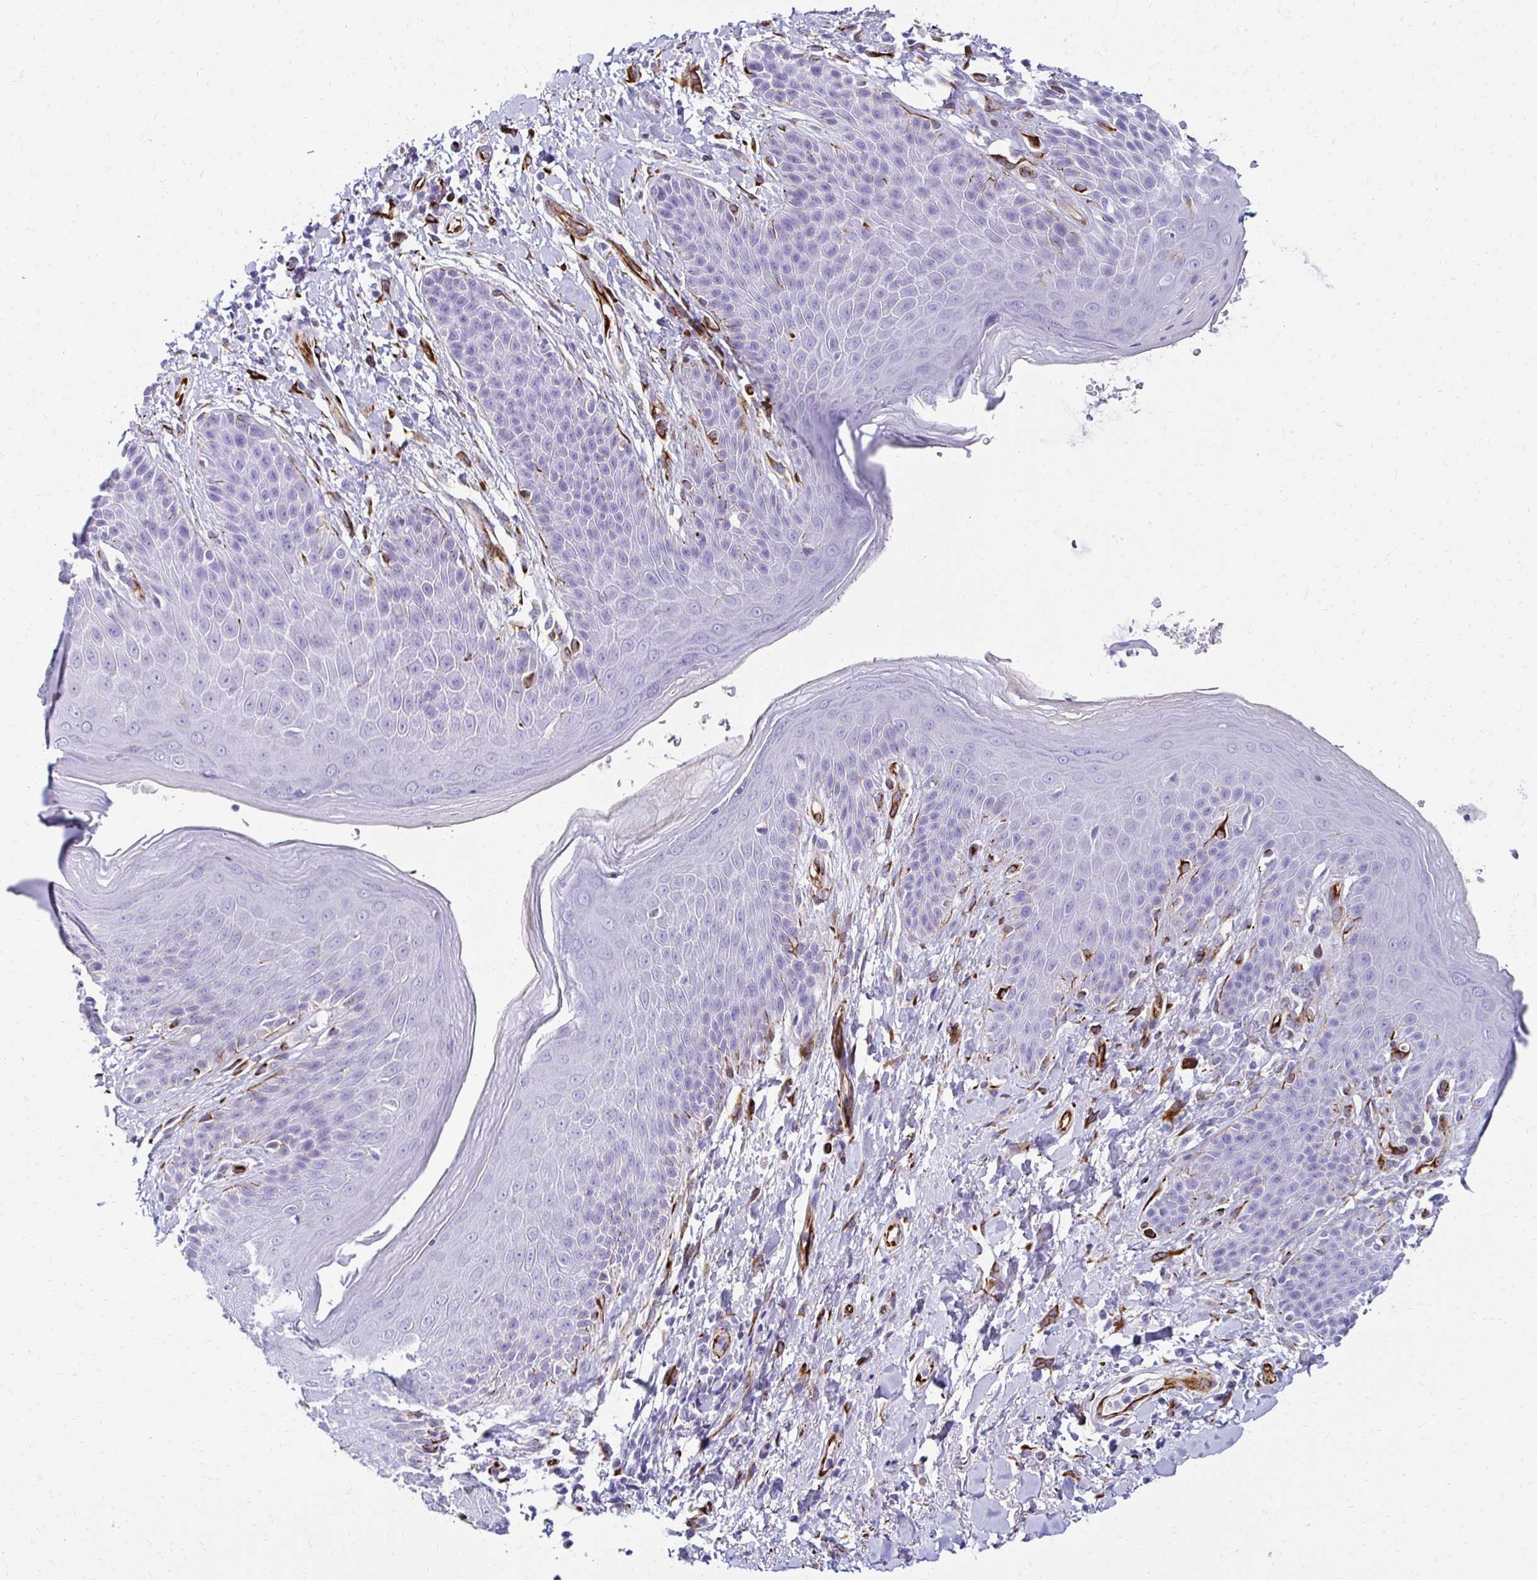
{"staining": {"intensity": "negative", "quantity": "none", "location": "none"}, "tissue": "skin", "cell_type": "Epidermal cells", "image_type": "normal", "snomed": [{"axis": "morphology", "description": "Normal tissue, NOS"}, {"axis": "topography", "description": "Anal"}, {"axis": "topography", "description": "Peripheral nerve tissue"}], "caption": "The photomicrograph shows no staining of epidermal cells in benign skin. The staining is performed using DAB (3,3'-diaminobenzidine) brown chromogen with nuclei counter-stained in using hematoxylin.", "gene": "TMEM54", "patient": {"sex": "male", "age": 51}}